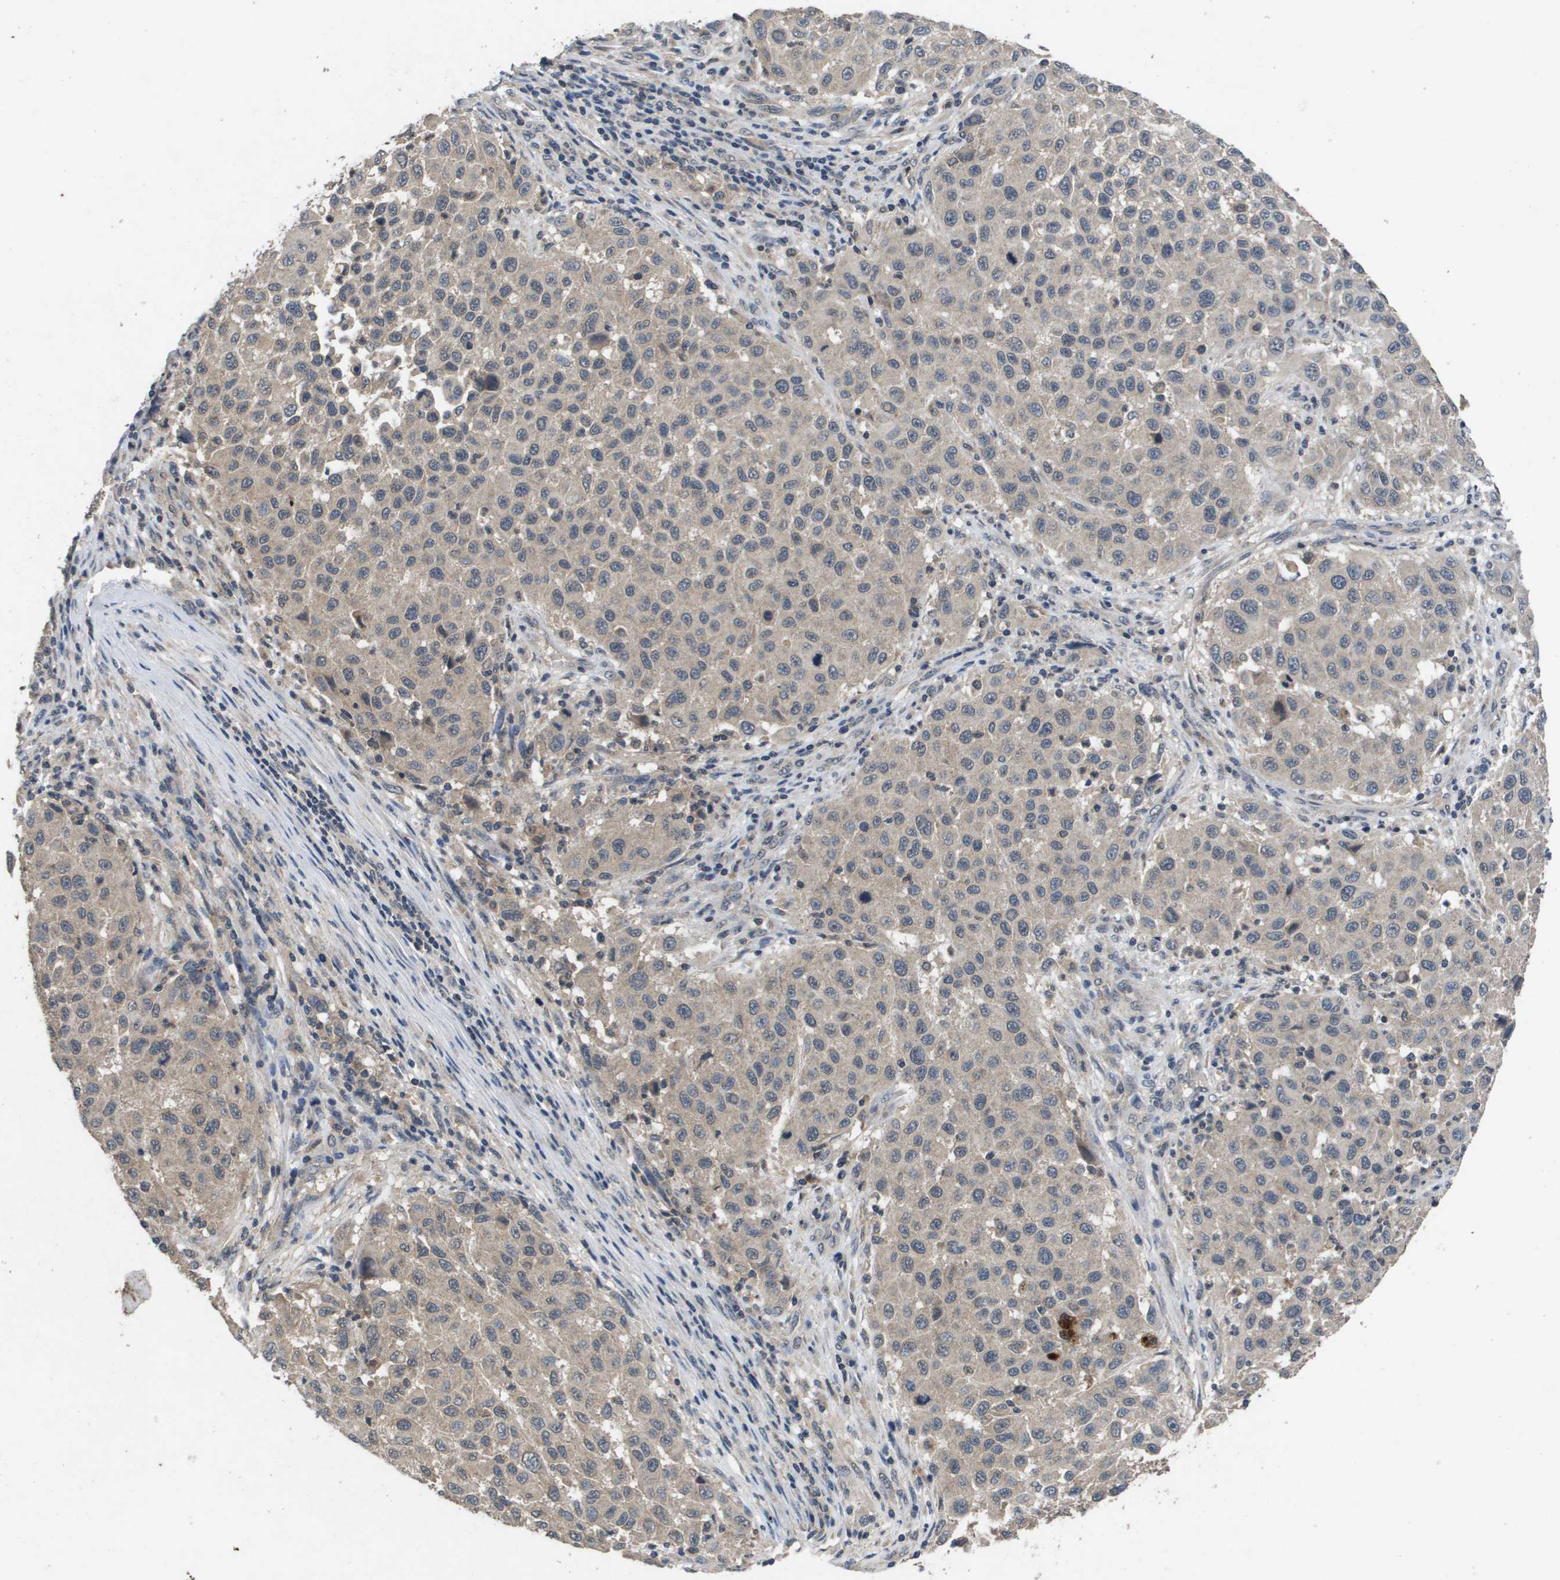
{"staining": {"intensity": "weak", "quantity": "25%-75%", "location": "cytoplasmic/membranous"}, "tissue": "melanoma", "cell_type": "Tumor cells", "image_type": "cancer", "snomed": [{"axis": "morphology", "description": "Malignant melanoma, Metastatic site"}, {"axis": "topography", "description": "Lymph node"}], "caption": "Melanoma stained for a protein exhibits weak cytoplasmic/membranous positivity in tumor cells.", "gene": "PROC", "patient": {"sex": "male", "age": 61}}